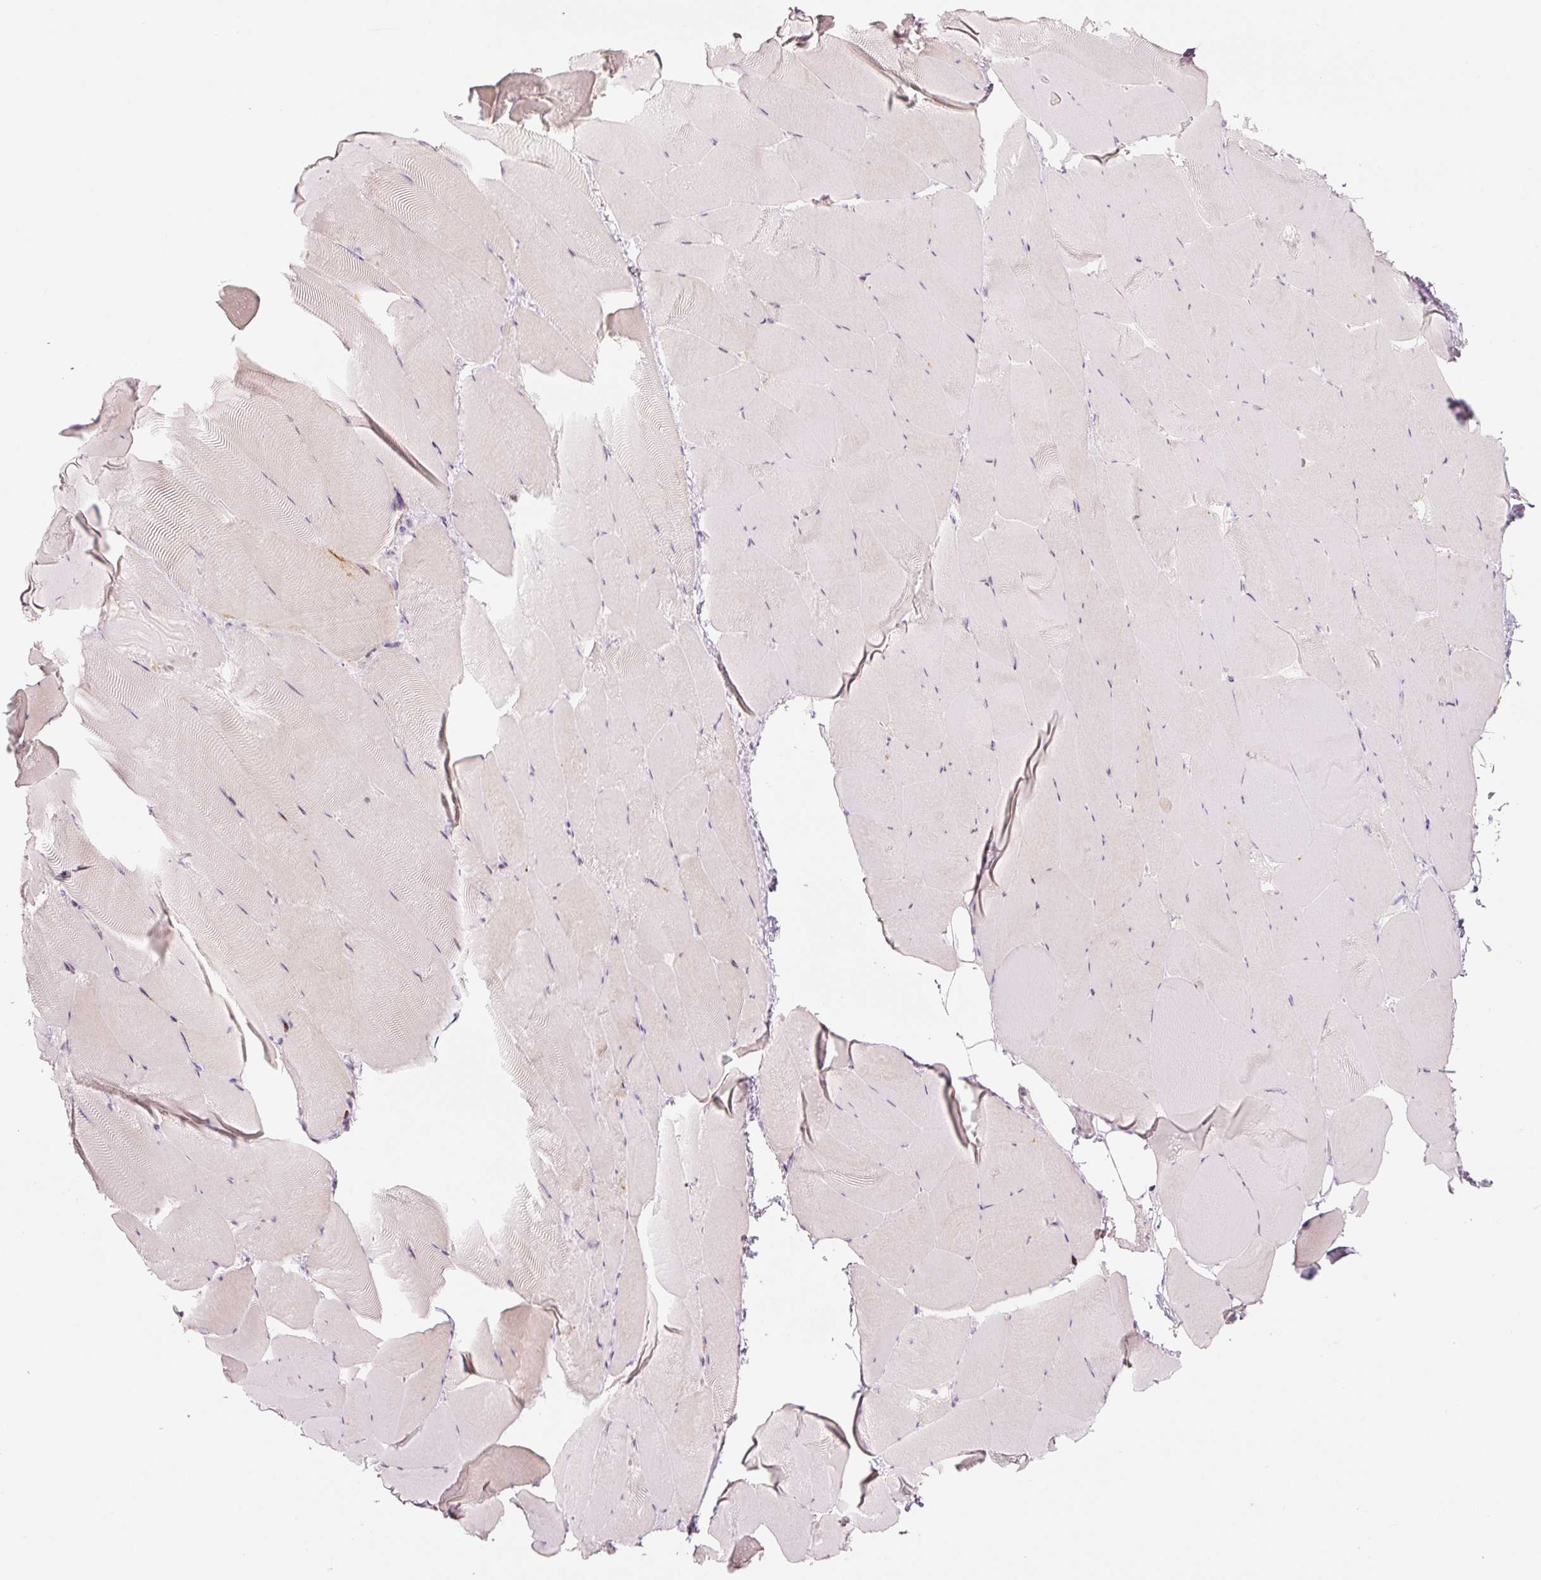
{"staining": {"intensity": "negative", "quantity": "none", "location": "none"}, "tissue": "skeletal muscle", "cell_type": "Myocytes", "image_type": "normal", "snomed": [{"axis": "morphology", "description": "Normal tissue, NOS"}, {"axis": "topography", "description": "Skeletal muscle"}], "caption": "This is a image of immunohistochemistry staining of unremarkable skeletal muscle, which shows no expression in myocytes.", "gene": "LECT2", "patient": {"sex": "female", "age": 64}}